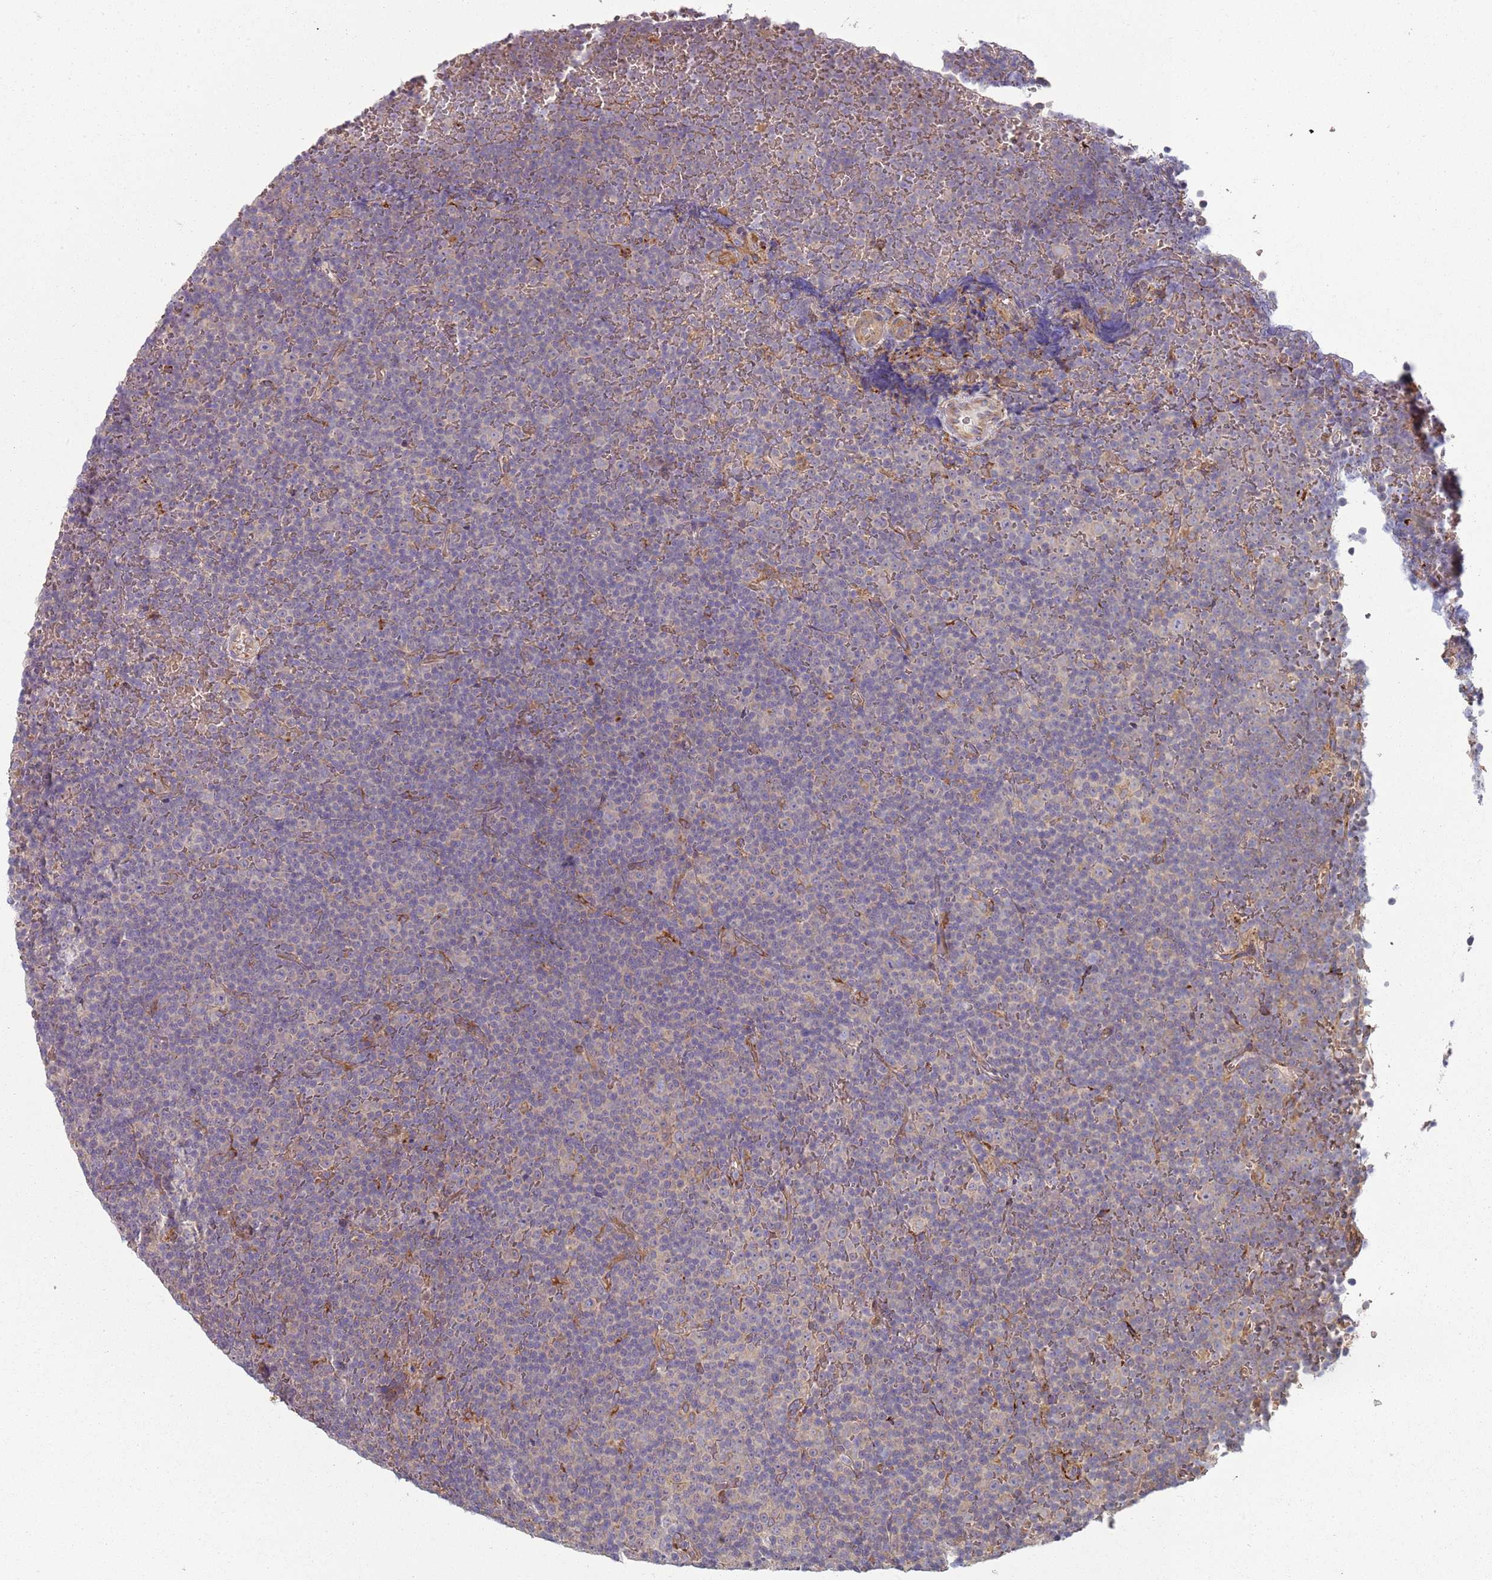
{"staining": {"intensity": "negative", "quantity": "none", "location": "none"}, "tissue": "lymphoma", "cell_type": "Tumor cells", "image_type": "cancer", "snomed": [{"axis": "morphology", "description": "Malignant lymphoma, non-Hodgkin's type, Low grade"}, {"axis": "topography", "description": "Lymph node"}], "caption": "This is an immunohistochemistry (IHC) histopathology image of human low-grade malignant lymphoma, non-Hodgkin's type. There is no staining in tumor cells.", "gene": "SPATA2", "patient": {"sex": "female", "age": 67}}